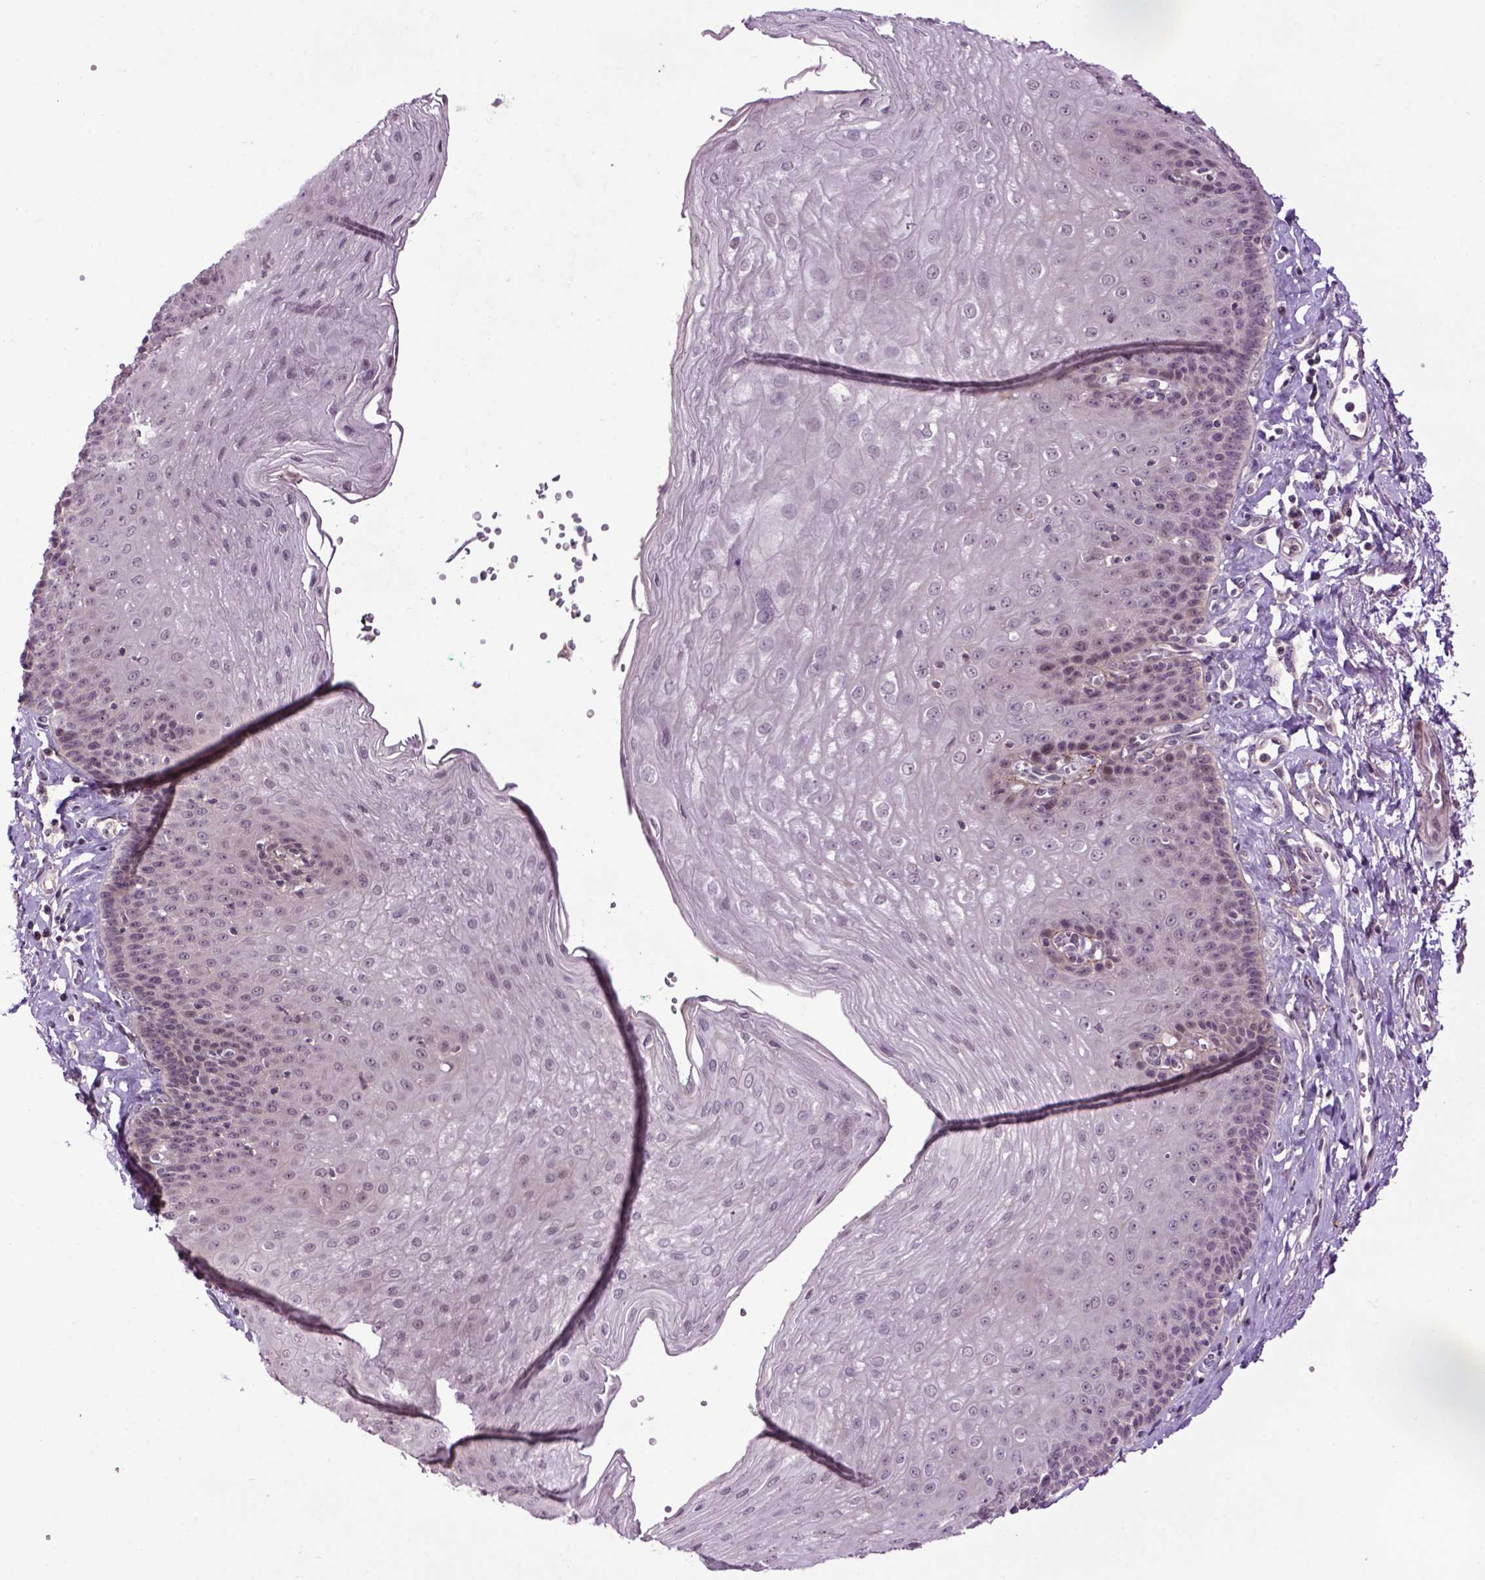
{"staining": {"intensity": "negative", "quantity": "none", "location": "none"}, "tissue": "esophagus", "cell_type": "Squamous epithelial cells", "image_type": "normal", "snomed": [{"axis": "morphology", "description": "Normal tissue, NOS"}, {"axis": "topography", "description": "Esophagus"}], "caption": "Esophagus stained for a protein using IHC demonstrates no expression squamous epithelial cells.", "gene": "EMILIN3", "patient": {"sex": "female", "age": 81}}